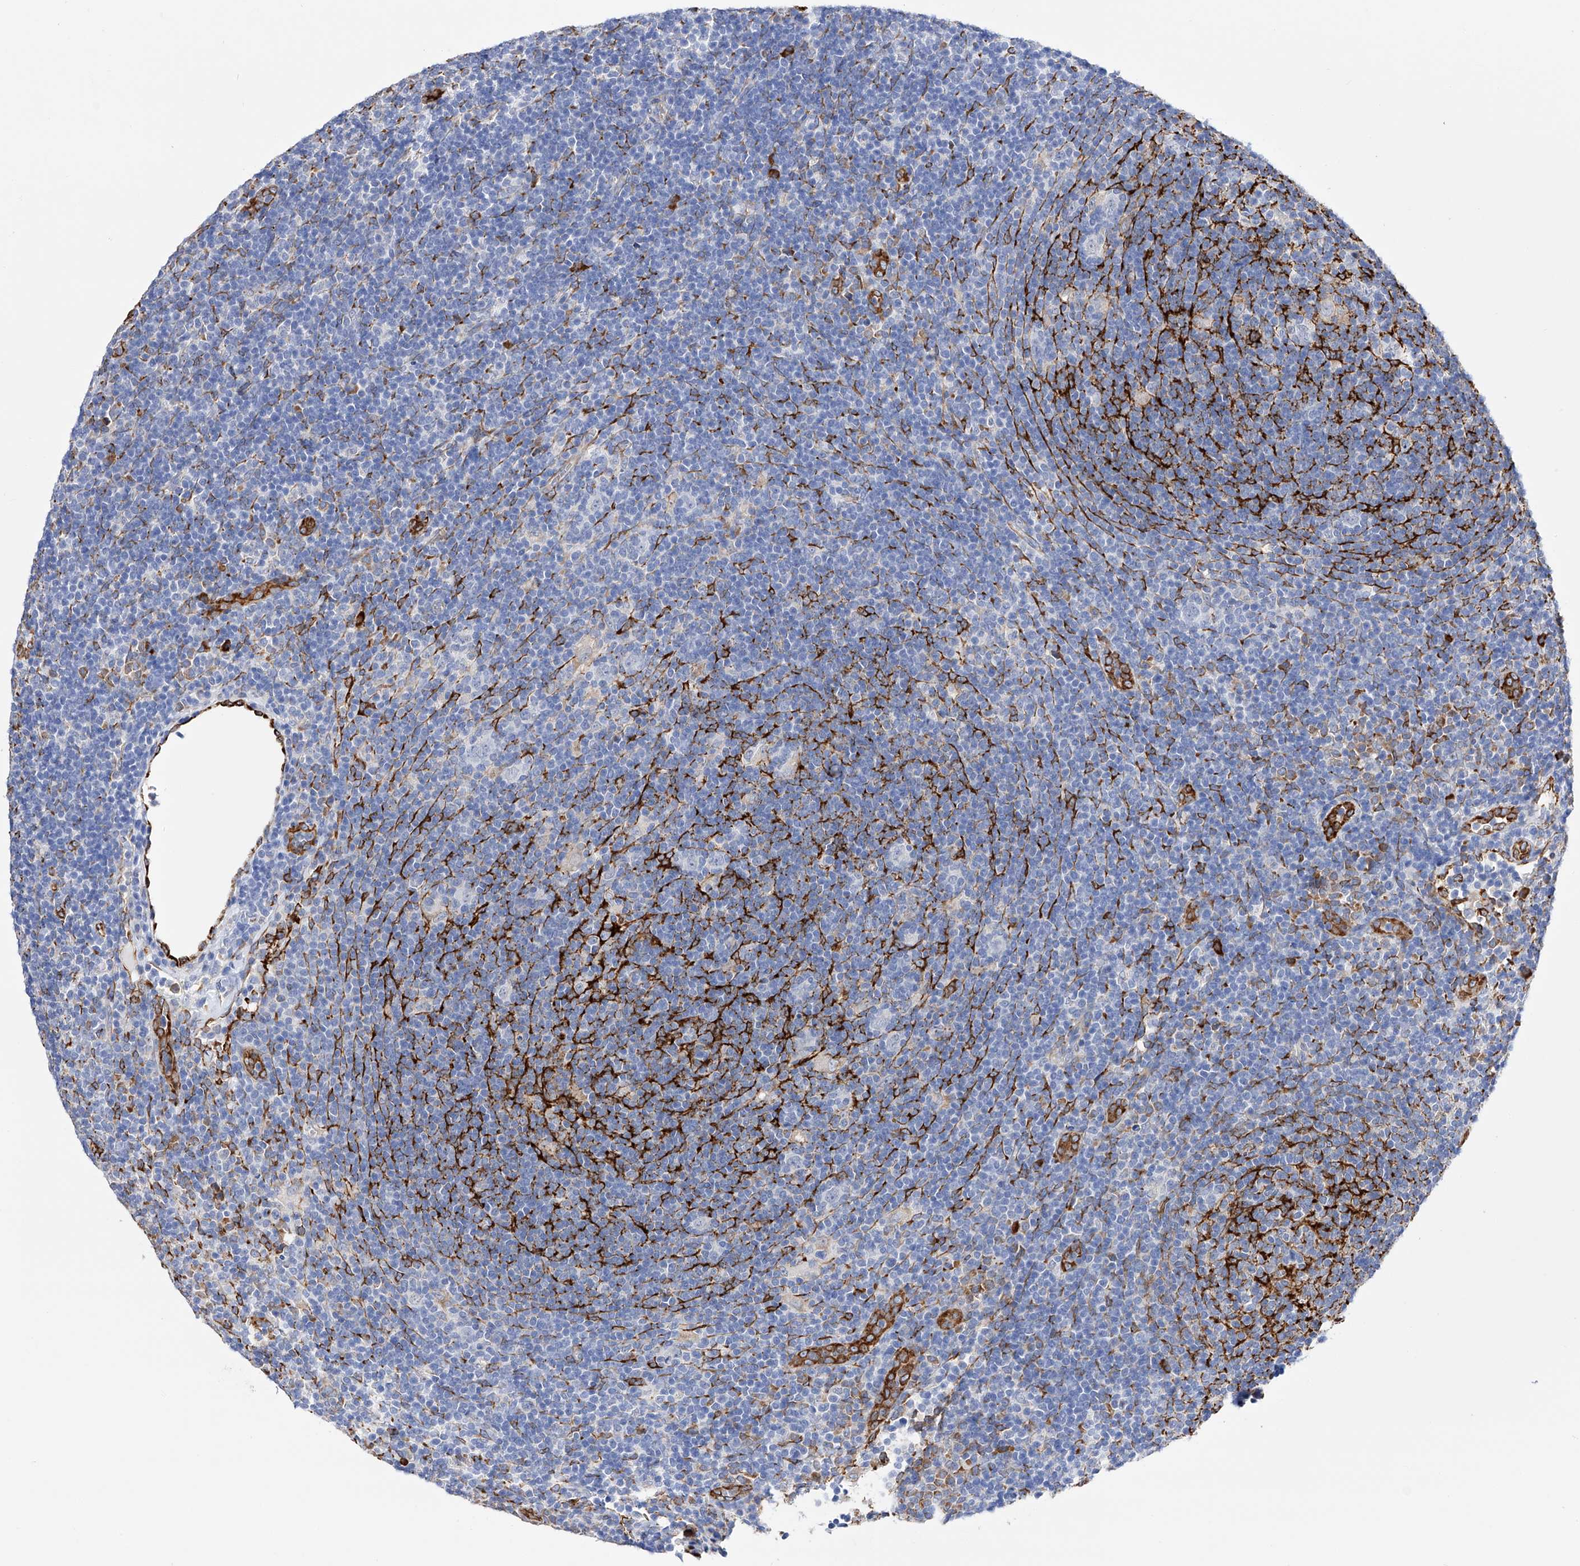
{"staining": {"intensity": "negative", "quantity": "none", "location": "none"}, "tissue": "lymphoma", "cell_type": "Tumor cells", "image_type": "cancer", "snomed": [{"axis": "morphology", "description": "Hodgkin's disease, NOS"}, {"axis": "topography", "description": "Lymph node"}], "caption": "A histopathology image of Hodgkin's disease stained for a protein exhibits no brown staining in tumor cells.", "gene": "PDIA5", "patient": {"sex": "female", "age": 57}}